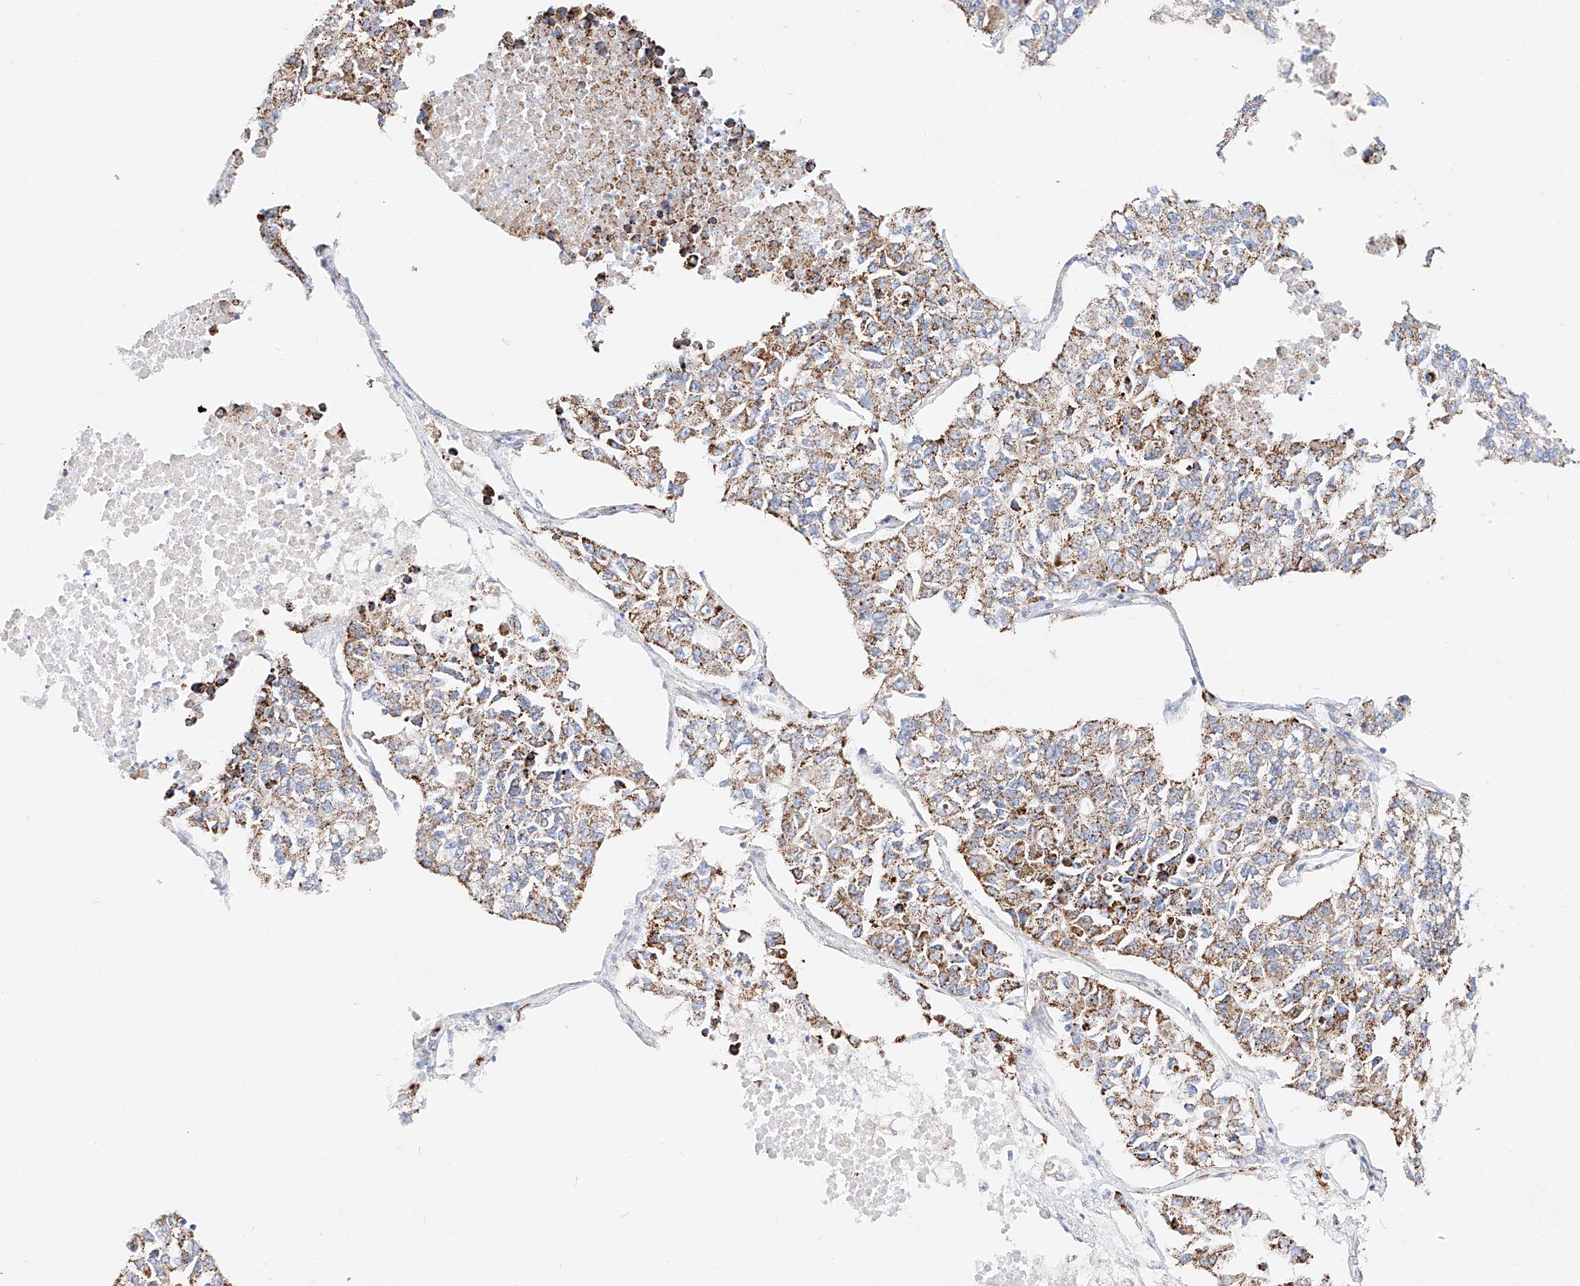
{"staining": {"intensity": "moderate", "quantity": ">75%", "location": "cytoplasmic/membranous"}, "tissue": "lung cancer", "cell_type": "Tumor cells", "image_type": "cancer", "snomed": [{"axis": "morphology", "description": "Adenocarcinoma, NOS"}, {"axis": "topography", "description": "Lung"}], "caption": "Moderate cytoplasmic/membranous staining for a protein is seen in about >75% of tumor cells of lung cancer (adenocarcinoma) using IHC.", "gene": "C6orf62", "patient": {"sex": "male", "age": 49}}